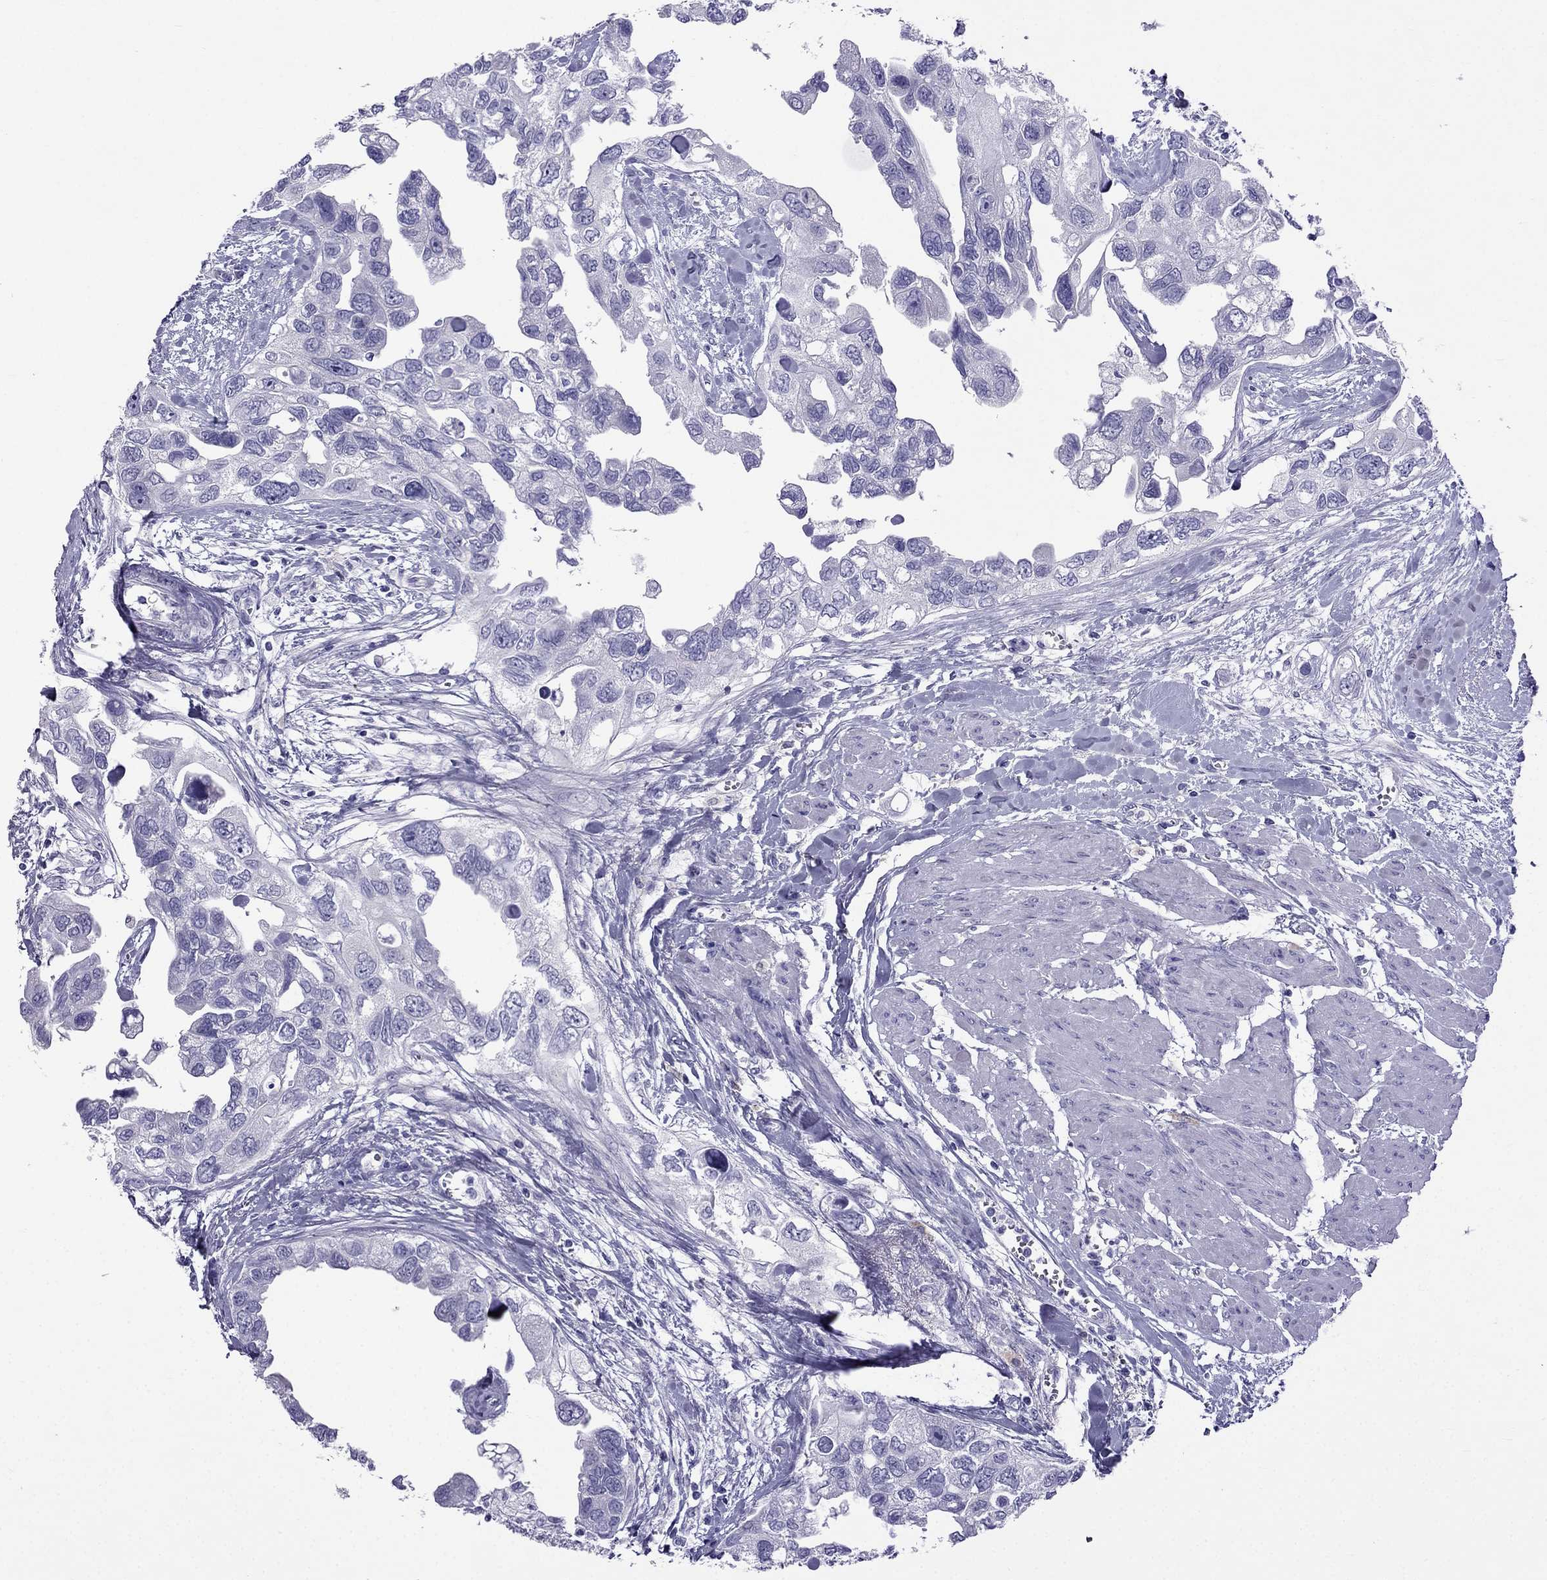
{"staining": {"intensity": "negative", "quantity": "none", "location": "none"}, "tissue": "urothelial cancer", "cell_type": "Tumor cells", "image_type": "cancer", "snomed": [{"axis": "morphology", "description": "Urothelial carcinoma, High grade"}, {"axis": "topography", "description": "Urinary bladder"}], "caption": "Urothelial cancer stained for a protein using immunohistochemistry (IHC) exhibits no expression tumor cells.", "gene": "ARR3", "patient": {"sex": "male", "age": 59}}